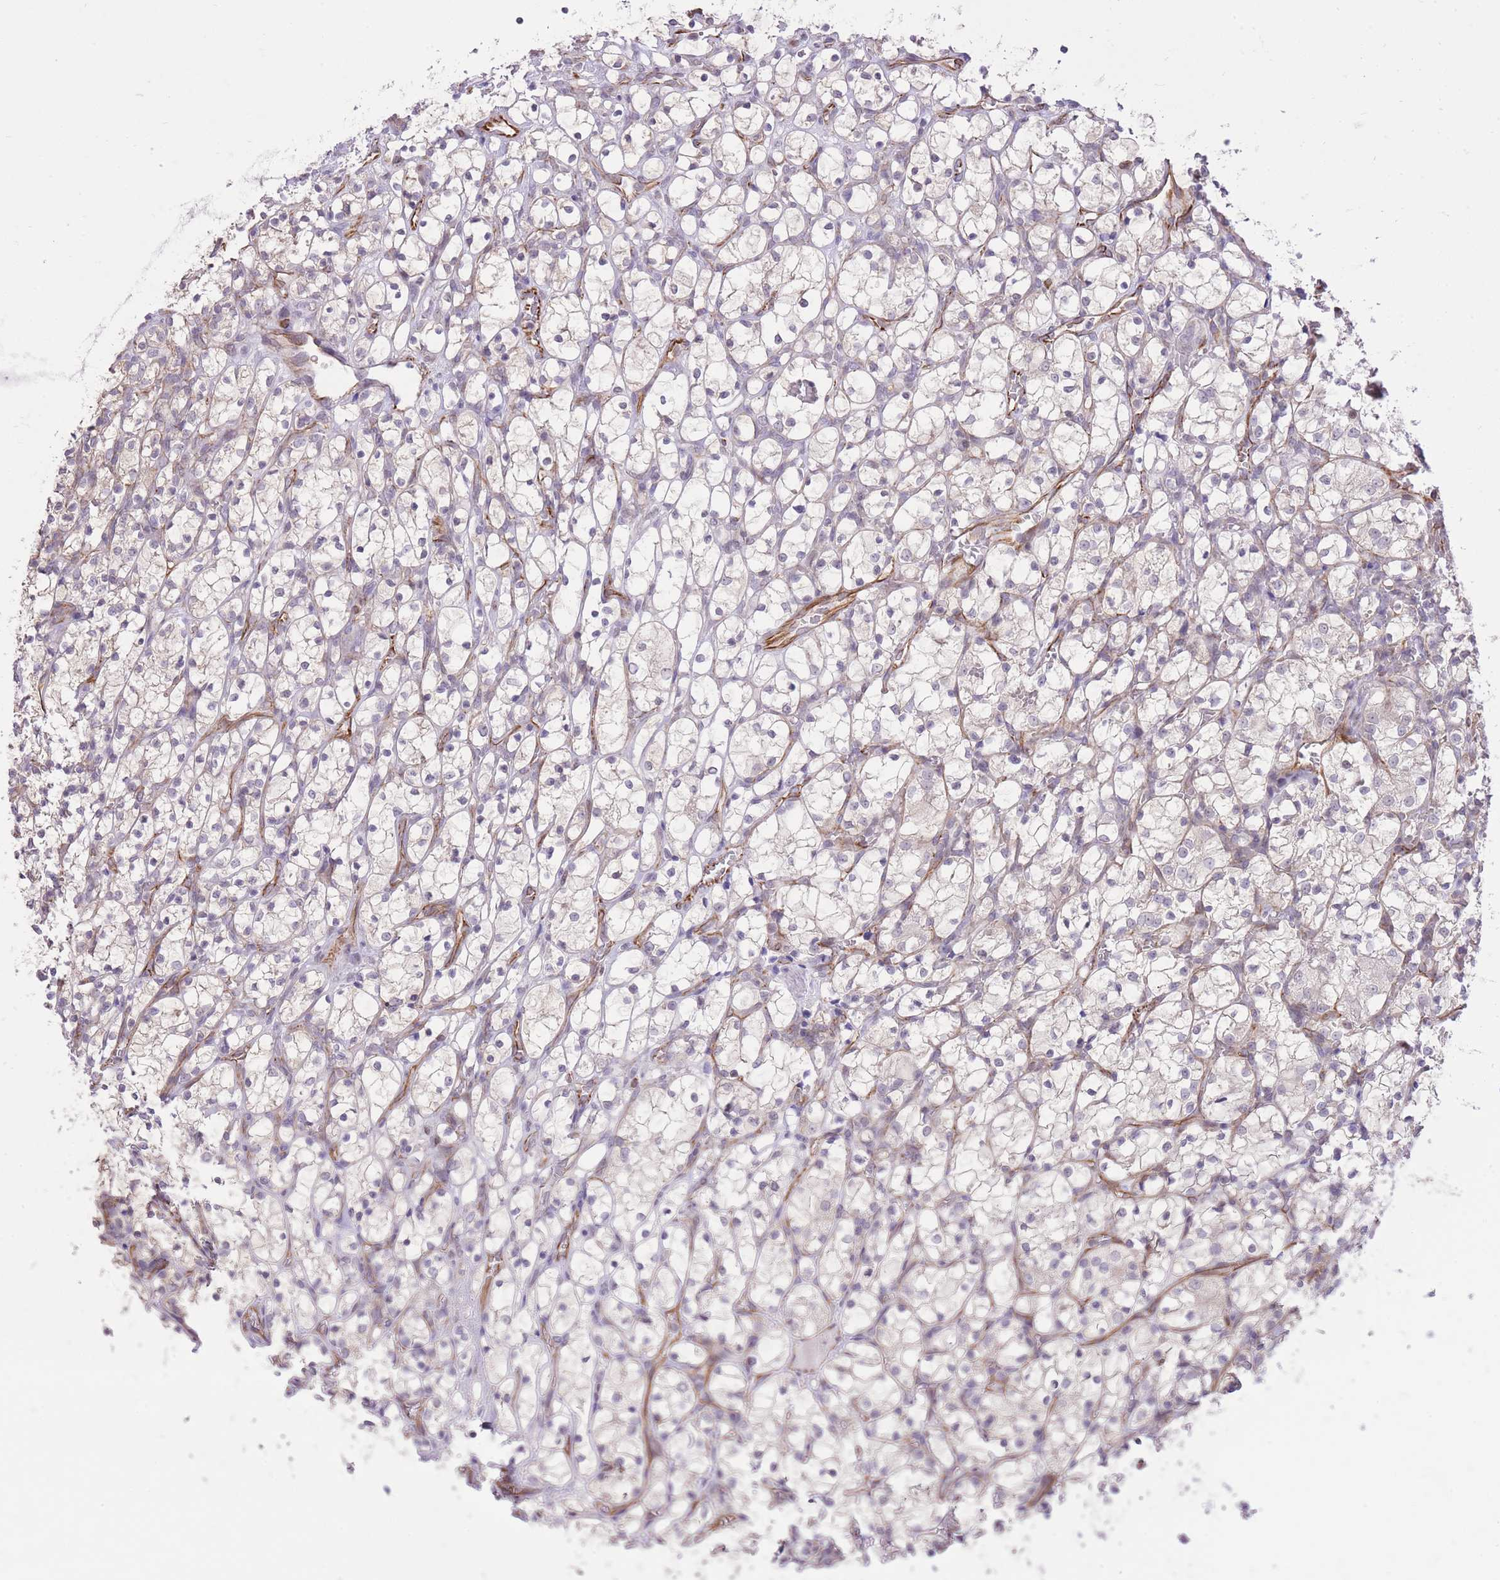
{"staining": {"intensity": "negative", "quantity": "none", "location": "none"}, "tissue": "renal cancer", "cell_type": "Tumor cells", "image_type": "cancer", "snomed": [{"axis": "morphology", "description": "Adenocarcinoma, NOS"}, {"axis": "topography", "description": "Kidney"}], "caption": "Human renal cancer (adenocarcinoma) stained for a protein using IHC displays no expression in tumor cells.", "gene": "ELL", "patient": {"sex": "female", "age": 69}}